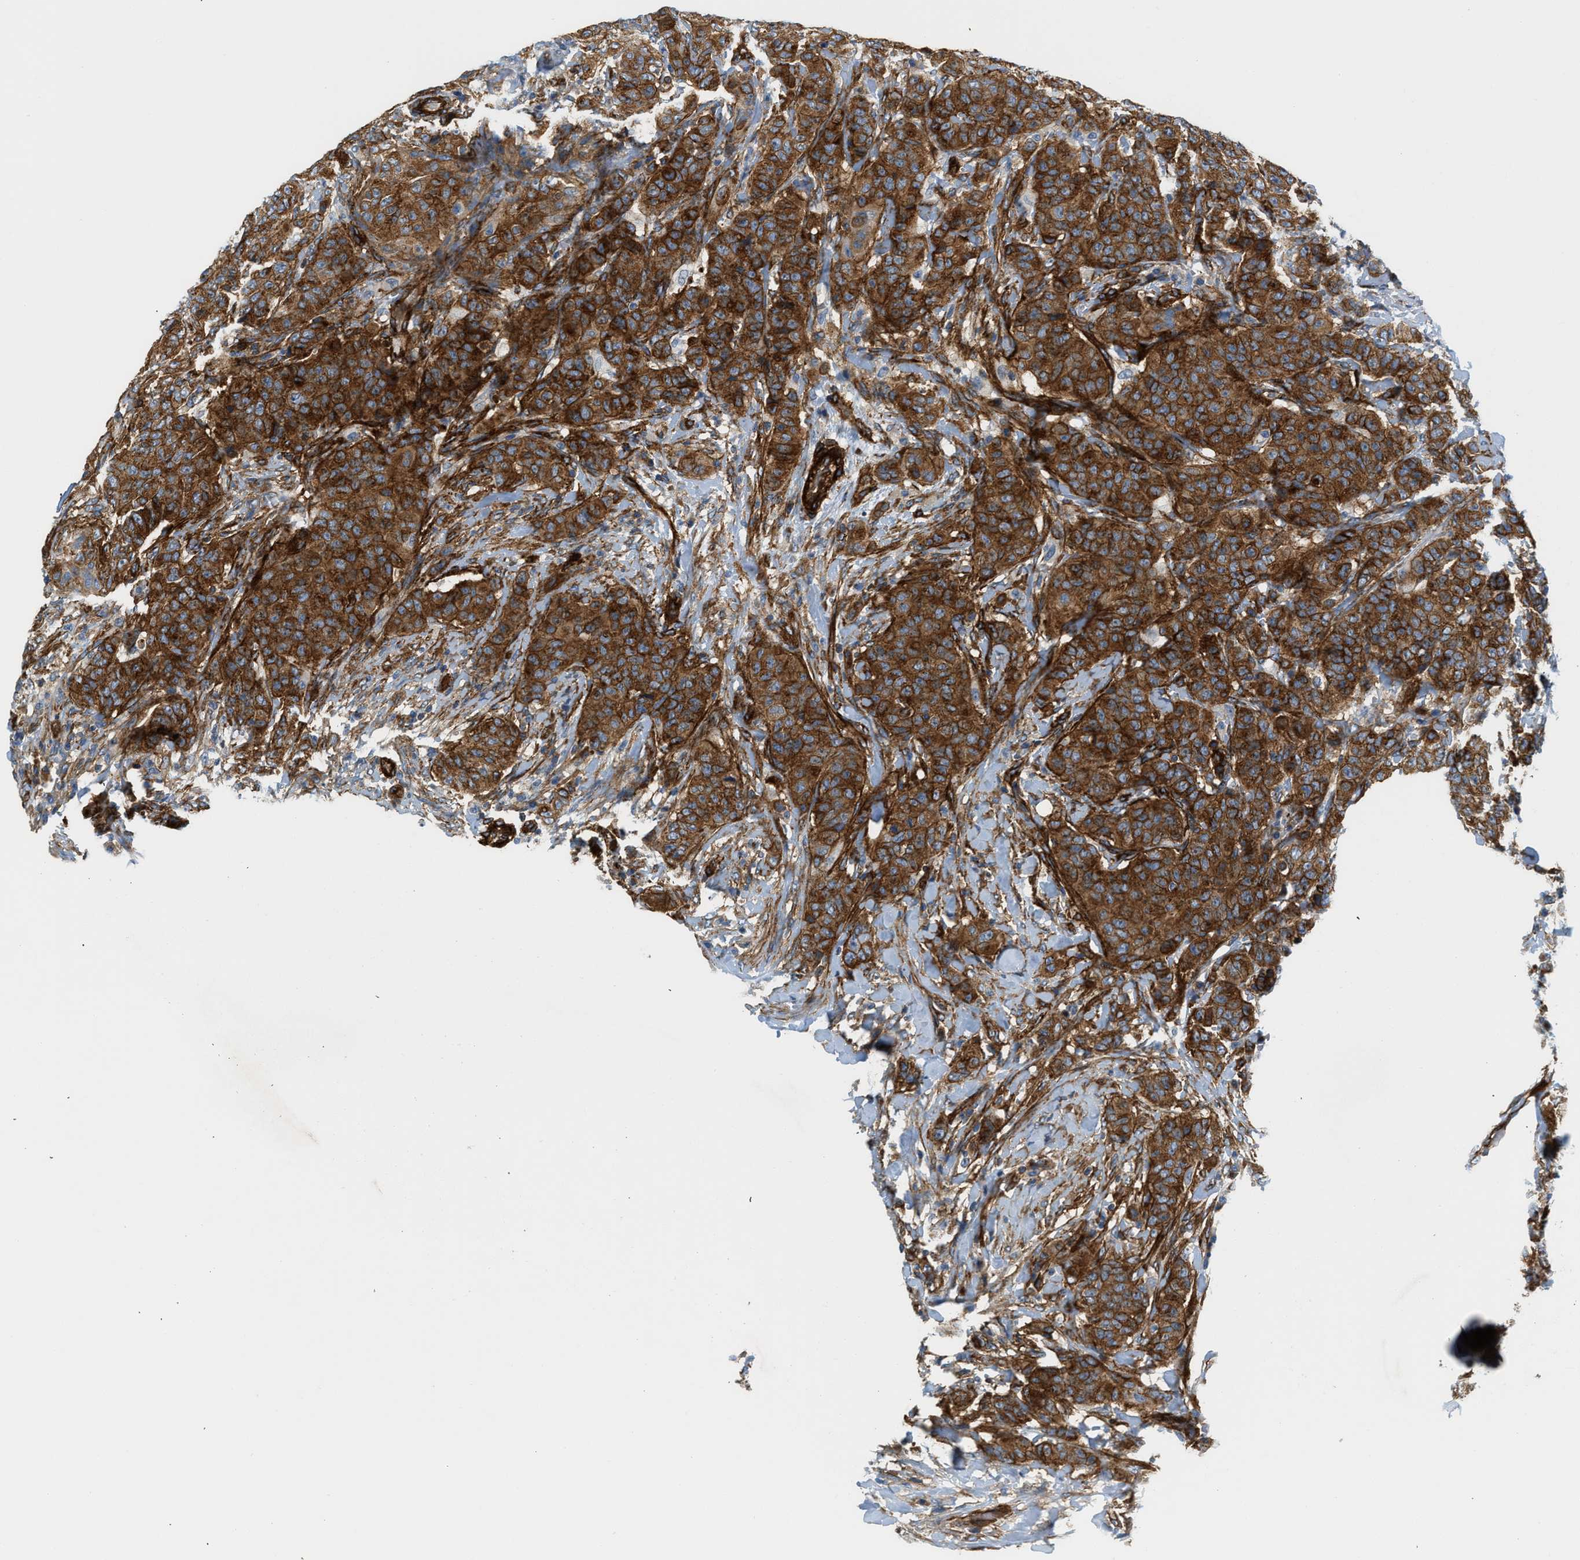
{"staining": {"intensity": "strong", "quantity": ">75%", "location": "cytoplasmic/membranous"}, "tissue": "breast cancer", "cell_type": "Tumor cells", "image_type": "cancer", "snomed": [{"axis": "morphology", "description": "Normal tissue, NOS"}, {"axis": "morphology", "description": "Duct carcinoma"}, {"axis": "topography", "description": "Breast"}], "caption": "Infiltrating ductal carcinoma (breast) stained with a brown dye reveals strong cytoplasmic/membranous positive staining in approximately >75% of tumor cells.", "gene": "HIP1", "patient": {"sex": "female", "age": 40}}